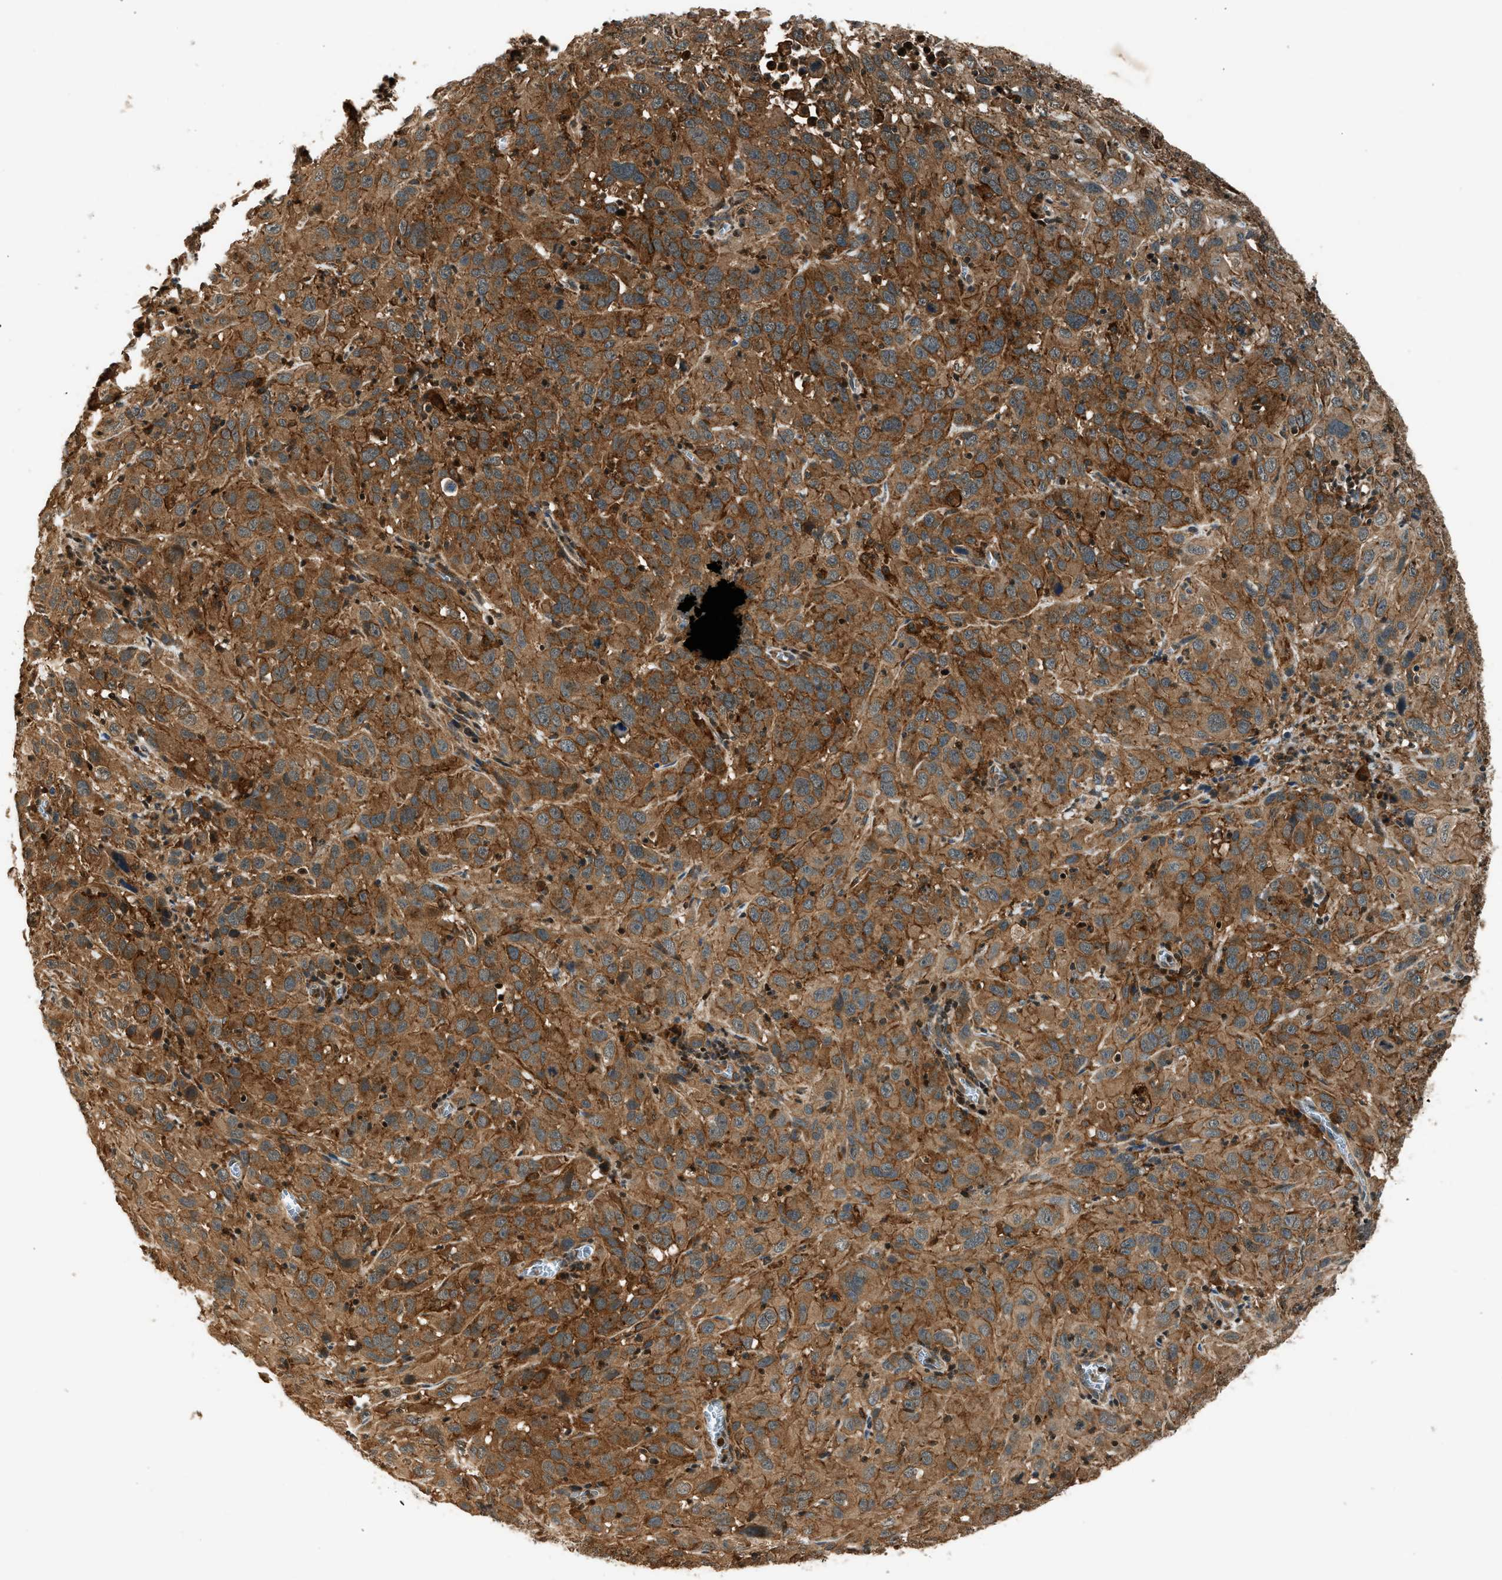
{"staining": {"intensity": "strong", "quantity": ">75%", "location": "cytoplasmic/membranous"}, "tissue": "cervical cancer", "cell_type": "Tumor cells", "image_type": "cancer", "snomed": [{"axis": "morphology", "description": "Squamous cell carcinoma, NOS"}, {"axis": "topography", "description": "Cervix"}], "caption": "Tumor cells display high levels of strong cytoplasmic/membranous expression in approximately >75% of cells in cervical cancer (squamous cell carcinoma). The protein is stained brown, and the nuclei are stained in blue (DAB IHC with brightfield microscopy, high magnification).", "gene": "ARHGEF11", "patient": {"sex": "female", "age": 32}}